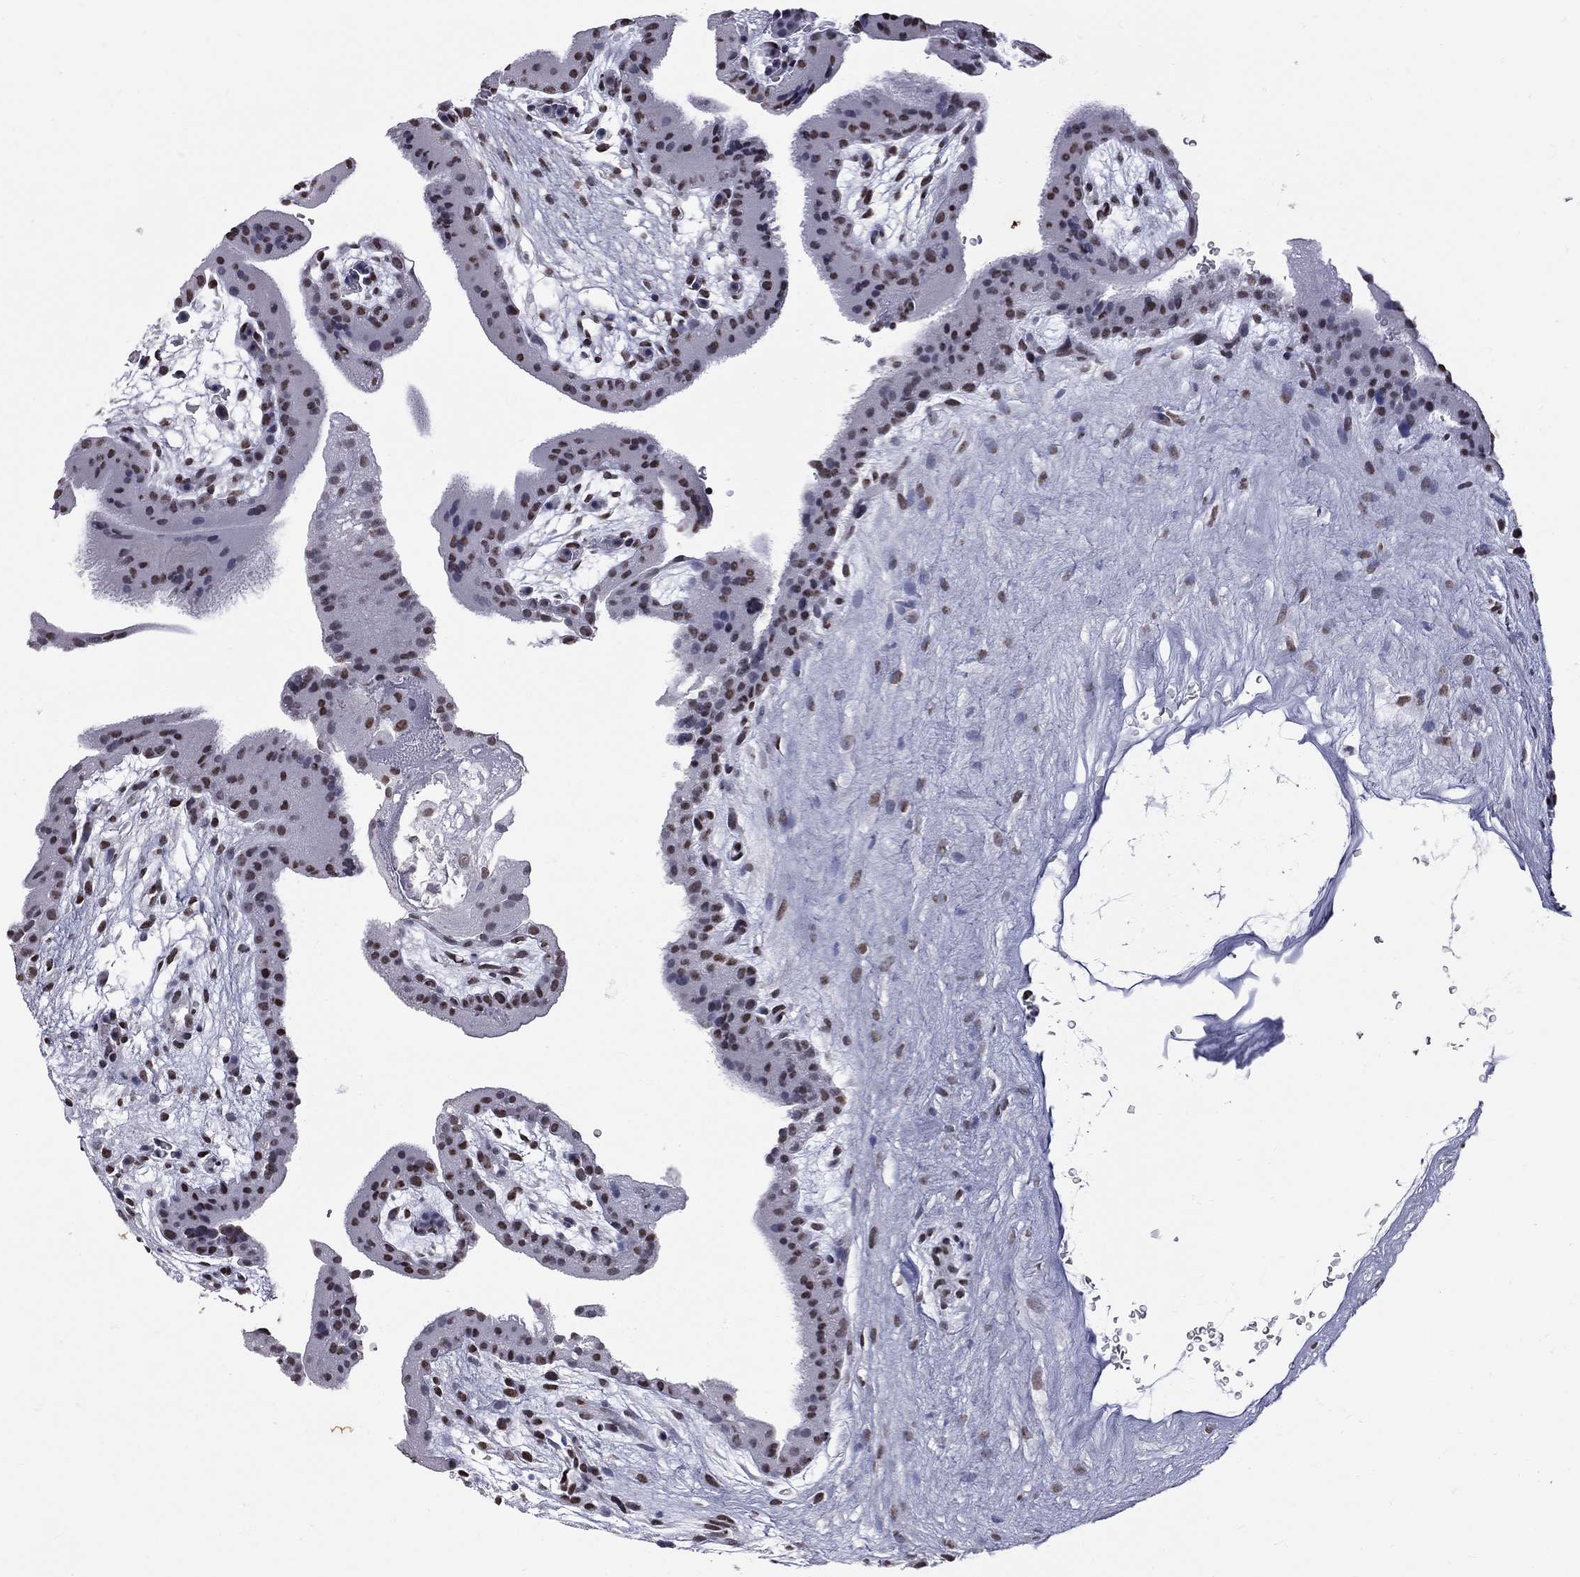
{"staining": {"intensity": "moderate", "quantity": "25%-75%", "location": "nuclear"}, "tissue": "placenta", "cell_type": "Decidual cells", "image_type": "normal", "snomed": [{"axis": "morphology", "description": "Normal tissue, NOS"}, {"axis": "topography", "description": "Placenta"}], "caption": "The image demonstrates staining of normal placenta, revealing moderate nuclear protein expression (brown color) within decidual cells.", "gene": "ZNF154", "patient": {"sex": "female", "age": 19}}